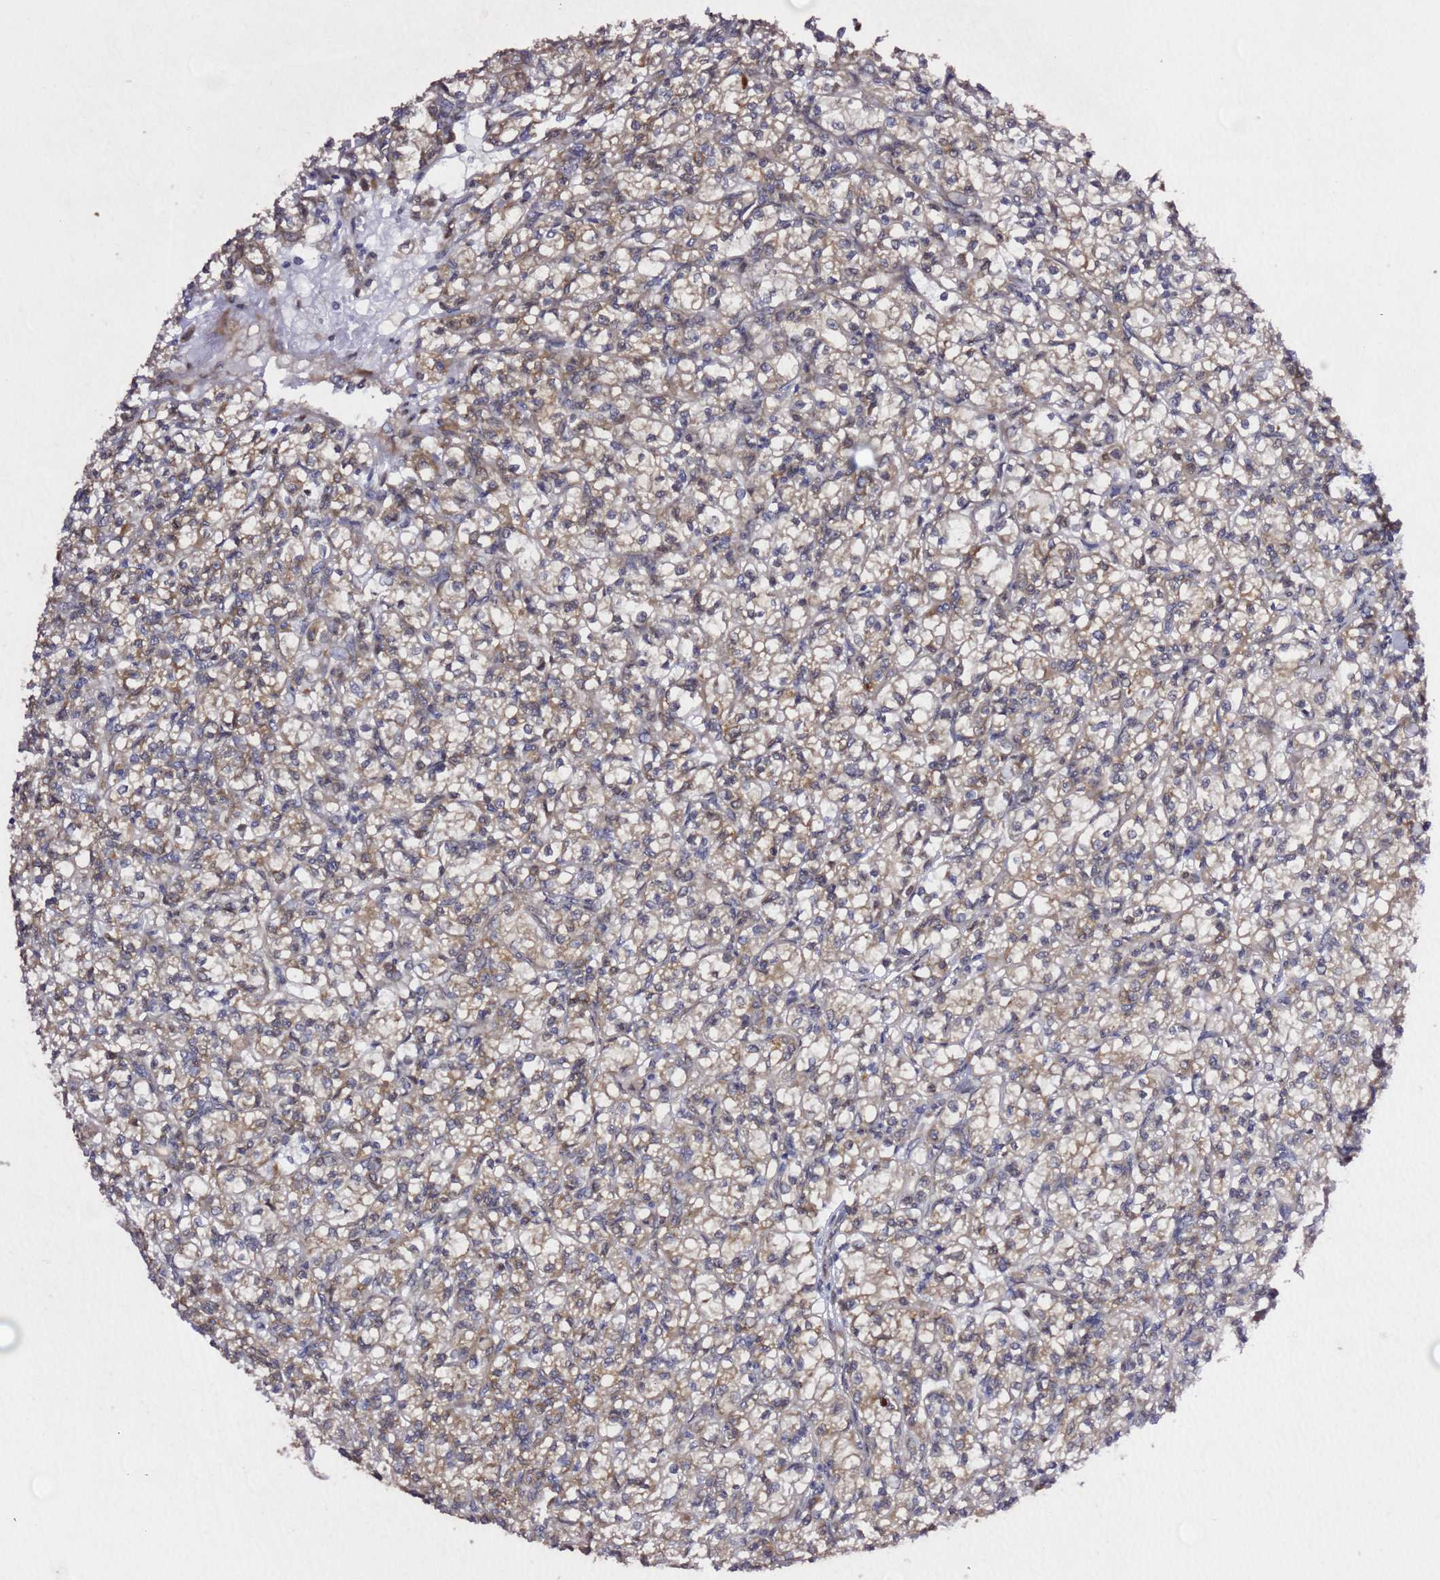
{"staining": {"intensity": "moderate", "quantity": "25%-75%", "location": "cytoplasmic/membranous"}, "tissue": "renal cancer", "cell_type": "Tumor cells", "image_type": "cancer", "snomed": [{"axis": "morphology", "description": "Adenocarcinoma, NOS"}, {"axis": "topography", "description": "Kidney"}], "caption": "Renal cancer (adenocarcinoma) stained for a protein reveals moderate cytoplasmic/membranous positivity in tumor cells. The staining is performed using DAB (3,3'-diaminobenzidine) brown chromogen to label protein expression. The nuclei are counter-stained blue using hematoxylin.", "gene": "PRKAB2", "patient": {"sex": "female", "age": 59}}